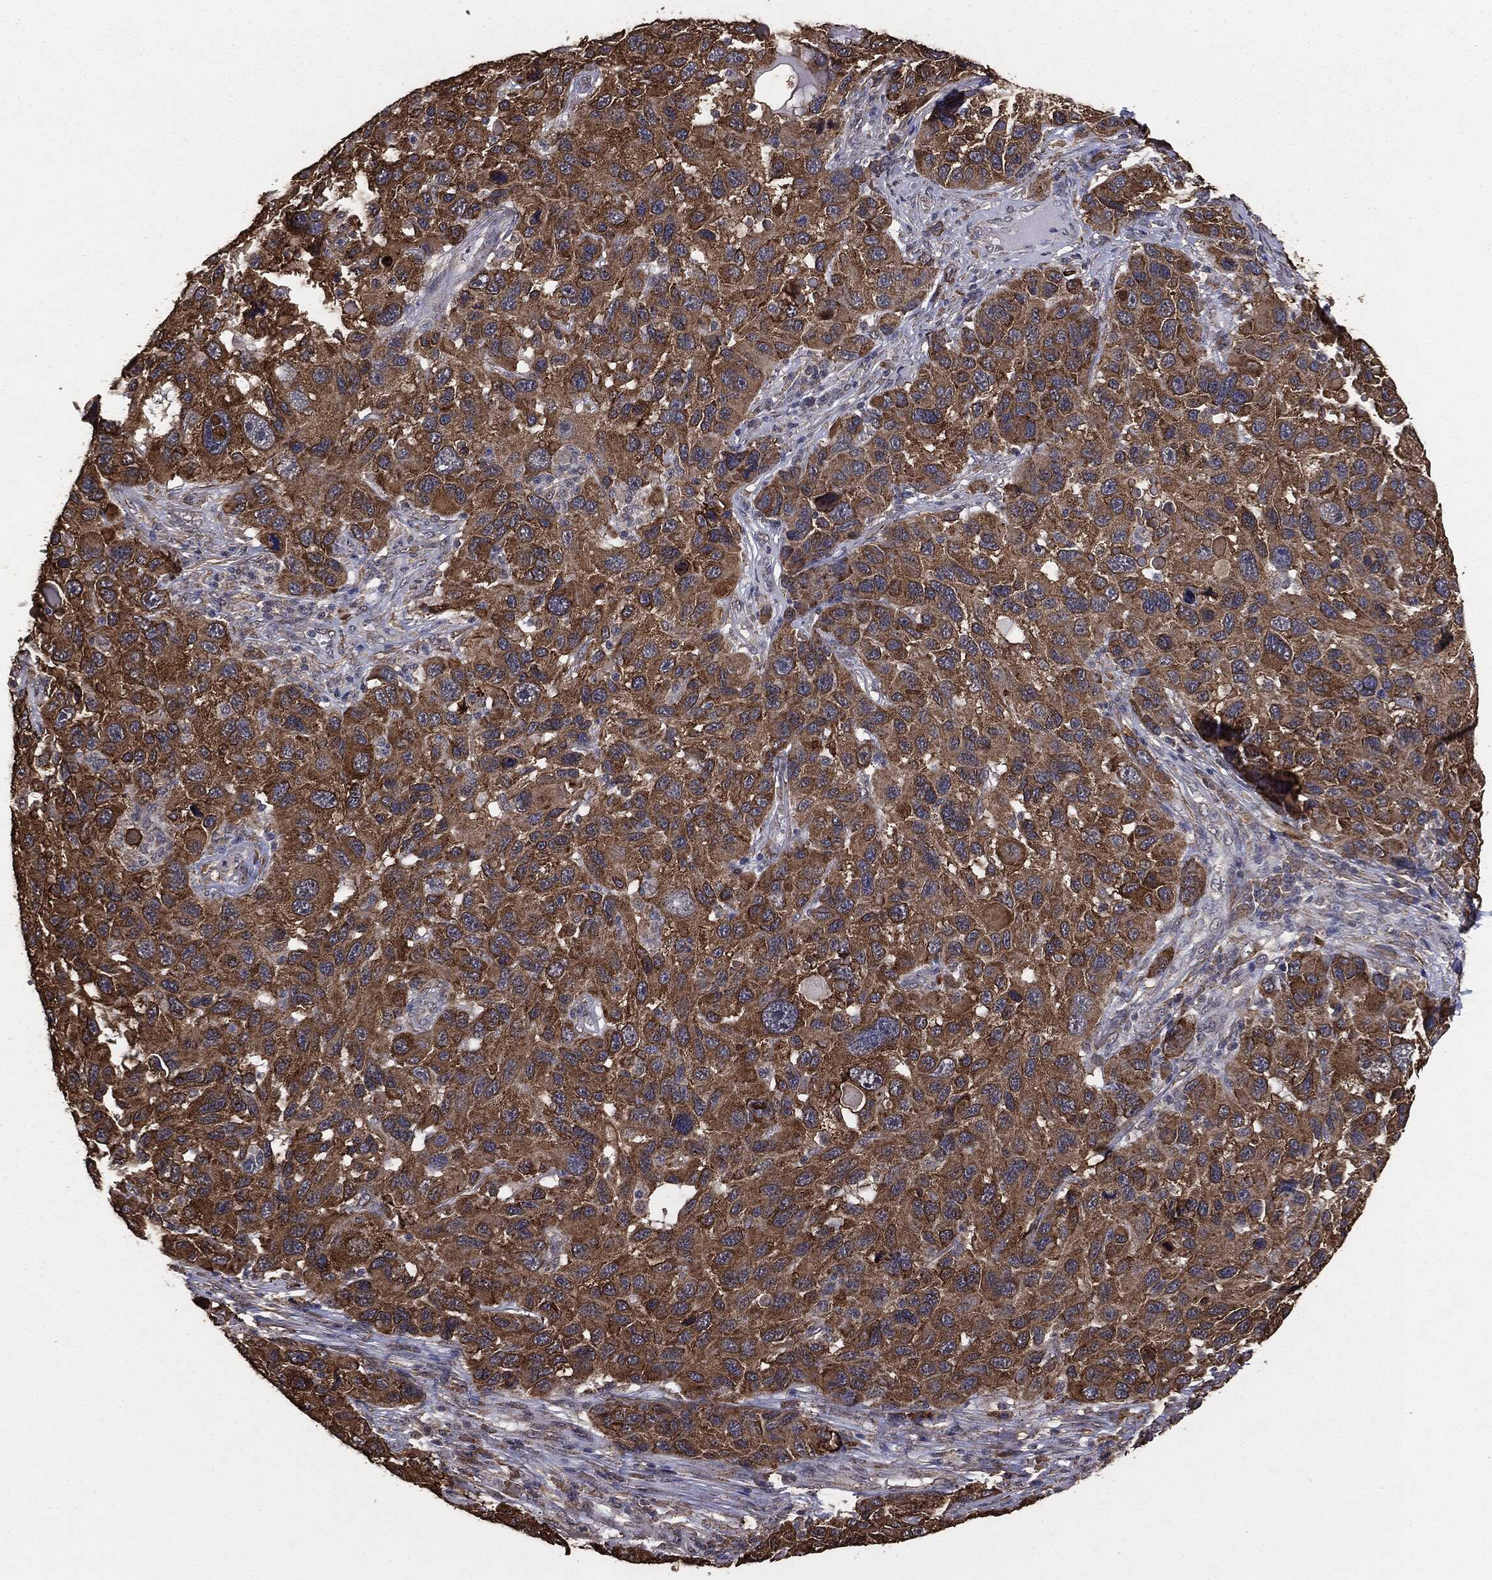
{"staining": {"intensity": "strong", "quantity": ">75%", "location": "cytoplasmic/membranous"}, "tissue": "melanoma", "cell_type": "Tumor cells", "image_type": "cancer", "snomed": [{"axis": "morphology", "description": "Malignant melanoma, NOS"}, {"axis": "topography", "description": "Skin"}], "caption": "Immunohistochemical staining of human melanoma exhibits high levels of strong cytoplasmic/membranous protein positivity in approximately >75% of tumor cells. The staining was performed using DAB (3,3'-diaminobenzidine) to visualize the protein expression in brown, while the nuclei were stained in blue with hematoxylin (Magnification: 20x).", "gene": "MTOR", "patient": {"sex": "male", "age": 53}}